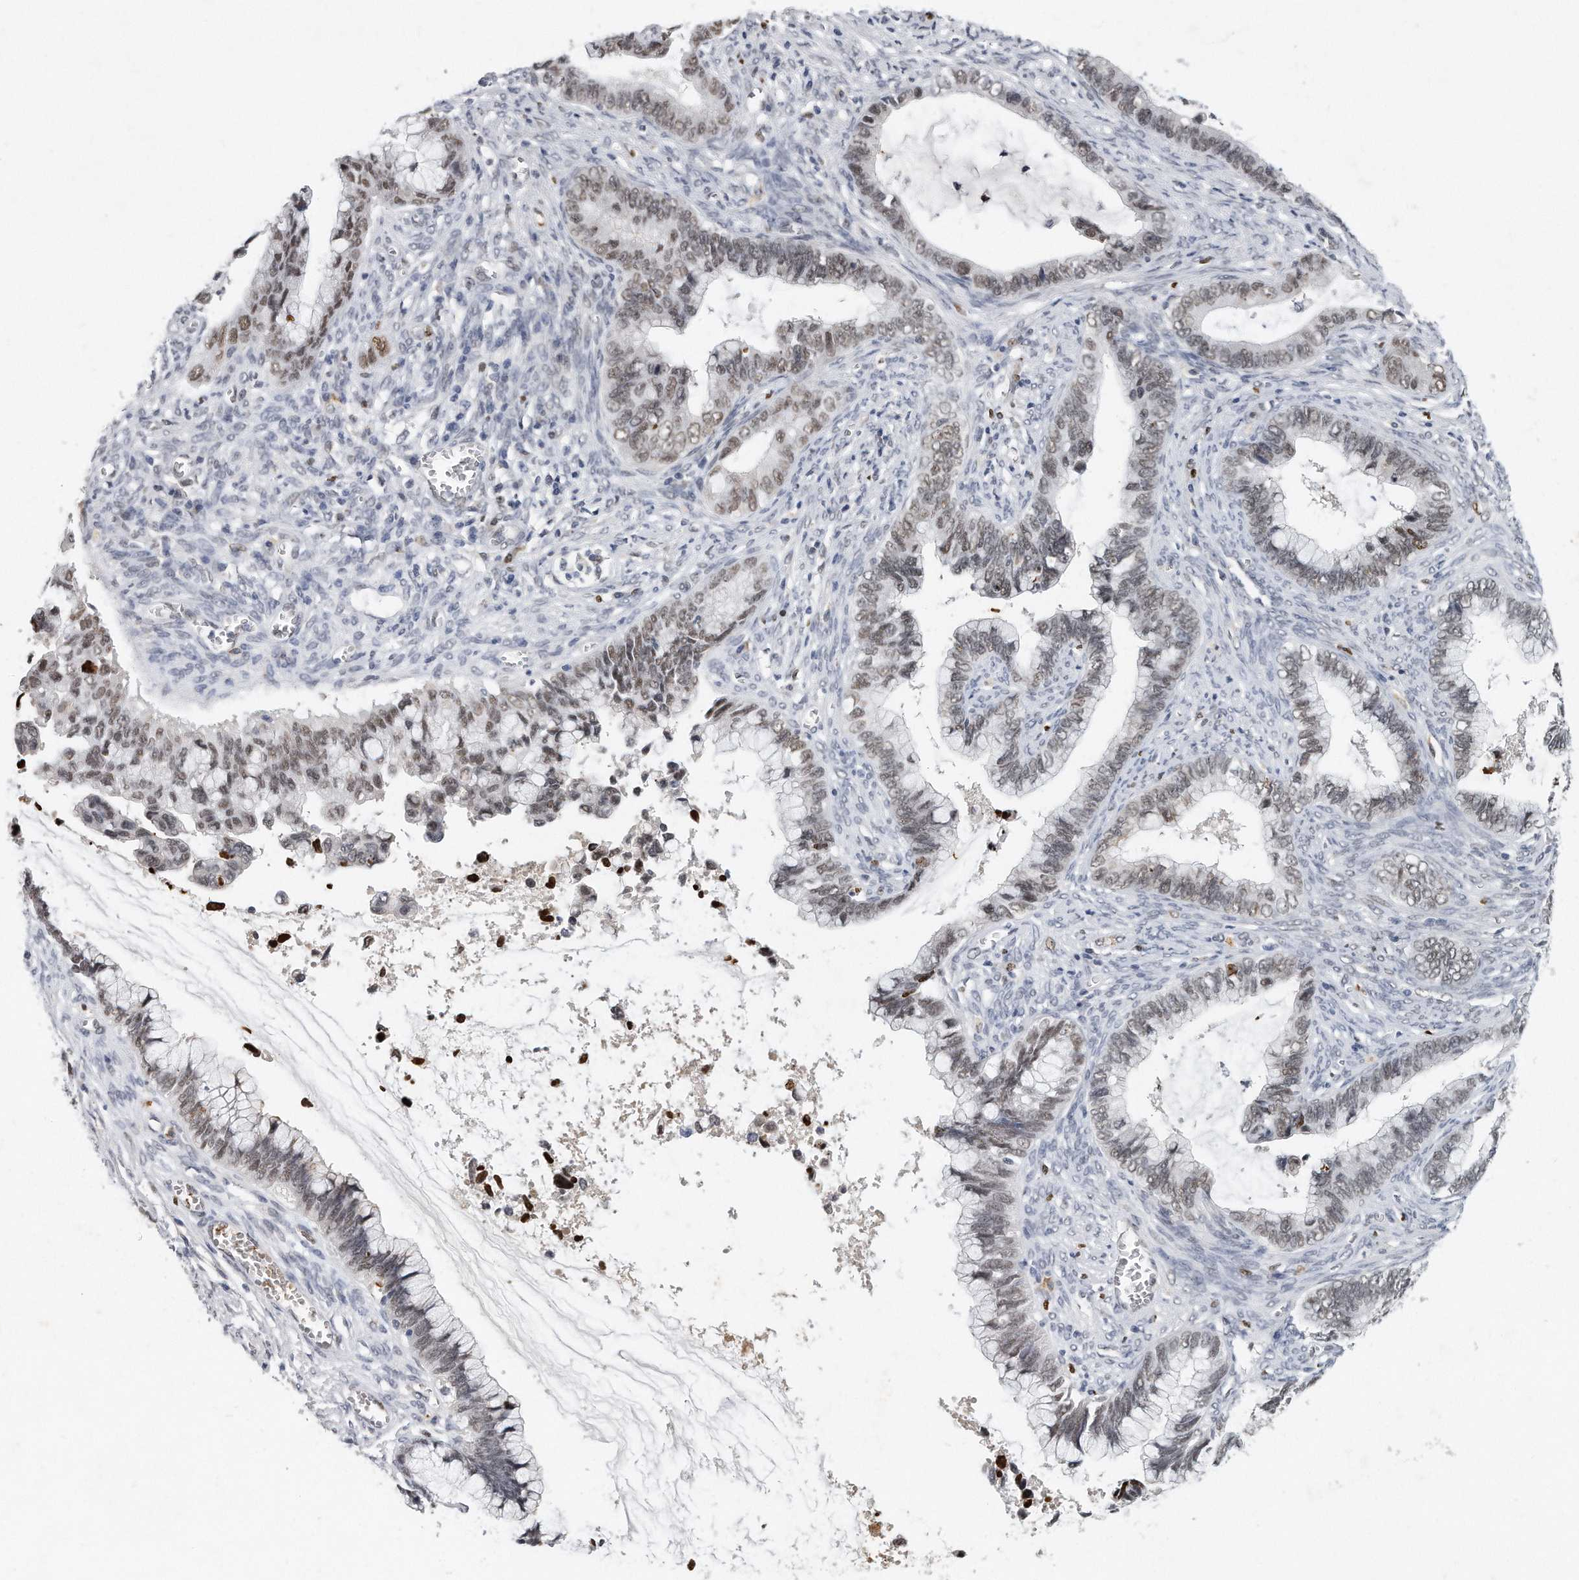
{"staining": {"intensity": "weak", "quantity": ">75%", "location": "nuclear"}, "tissue": "cervical cancer", "cell_type": "Tumor cells", "image_type": "cancer", "snomed": [{"axis": "morphology", "description": "Adenocarcinoma, NOS"}, {"axis": "topography", "description": "Cervix"}], "caption": "Human cervical cancer stained with a brown dye exhibits weak nuclear positive positivity in approximately >75% of tumor cells.", "gene": "CTBP2", "patient": {"sex": "female", "age": 44}}